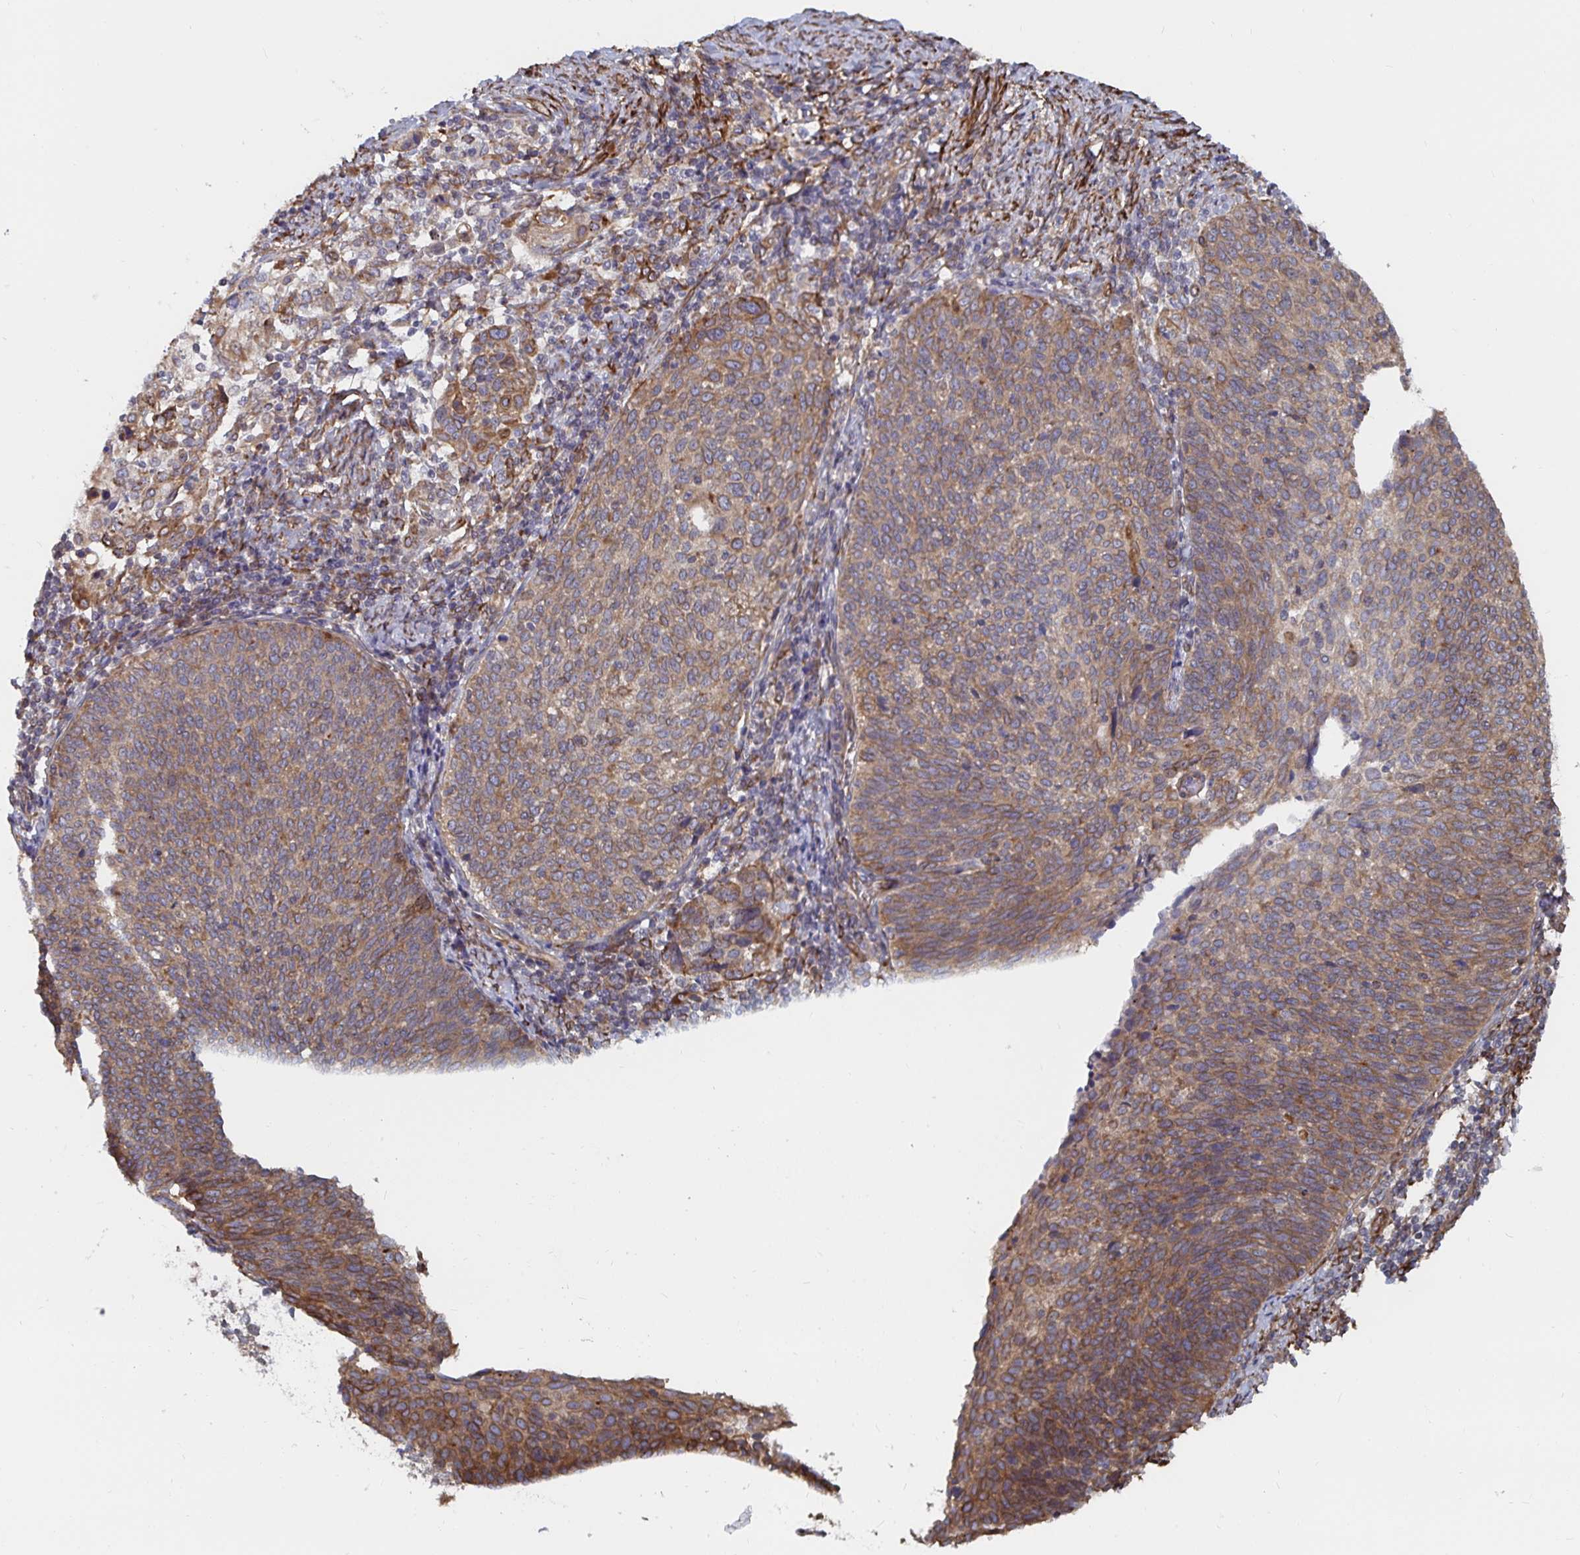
{"staining": {"intensity": "weak", "quantity": ">75%", "location": "cytoplasmic/membranous"}, "tissue": "cervical cancer", "cell_type": "Tumor cells", "image_type": "cancer", "snomed": [{"axis": "morphology", "description": "Squamous cell carcinoma, NOS"}, {"axis": "topography", "description": "Cervix"}], "caption": "This is a histology image of immunohistochemistry (IHC) staining of cervical cancer, which shows weak staining in the cytoplasmic/membranous of tumor cells.", "gene": "BCAP29", "patient": {"sex": "female", "age": 61}}